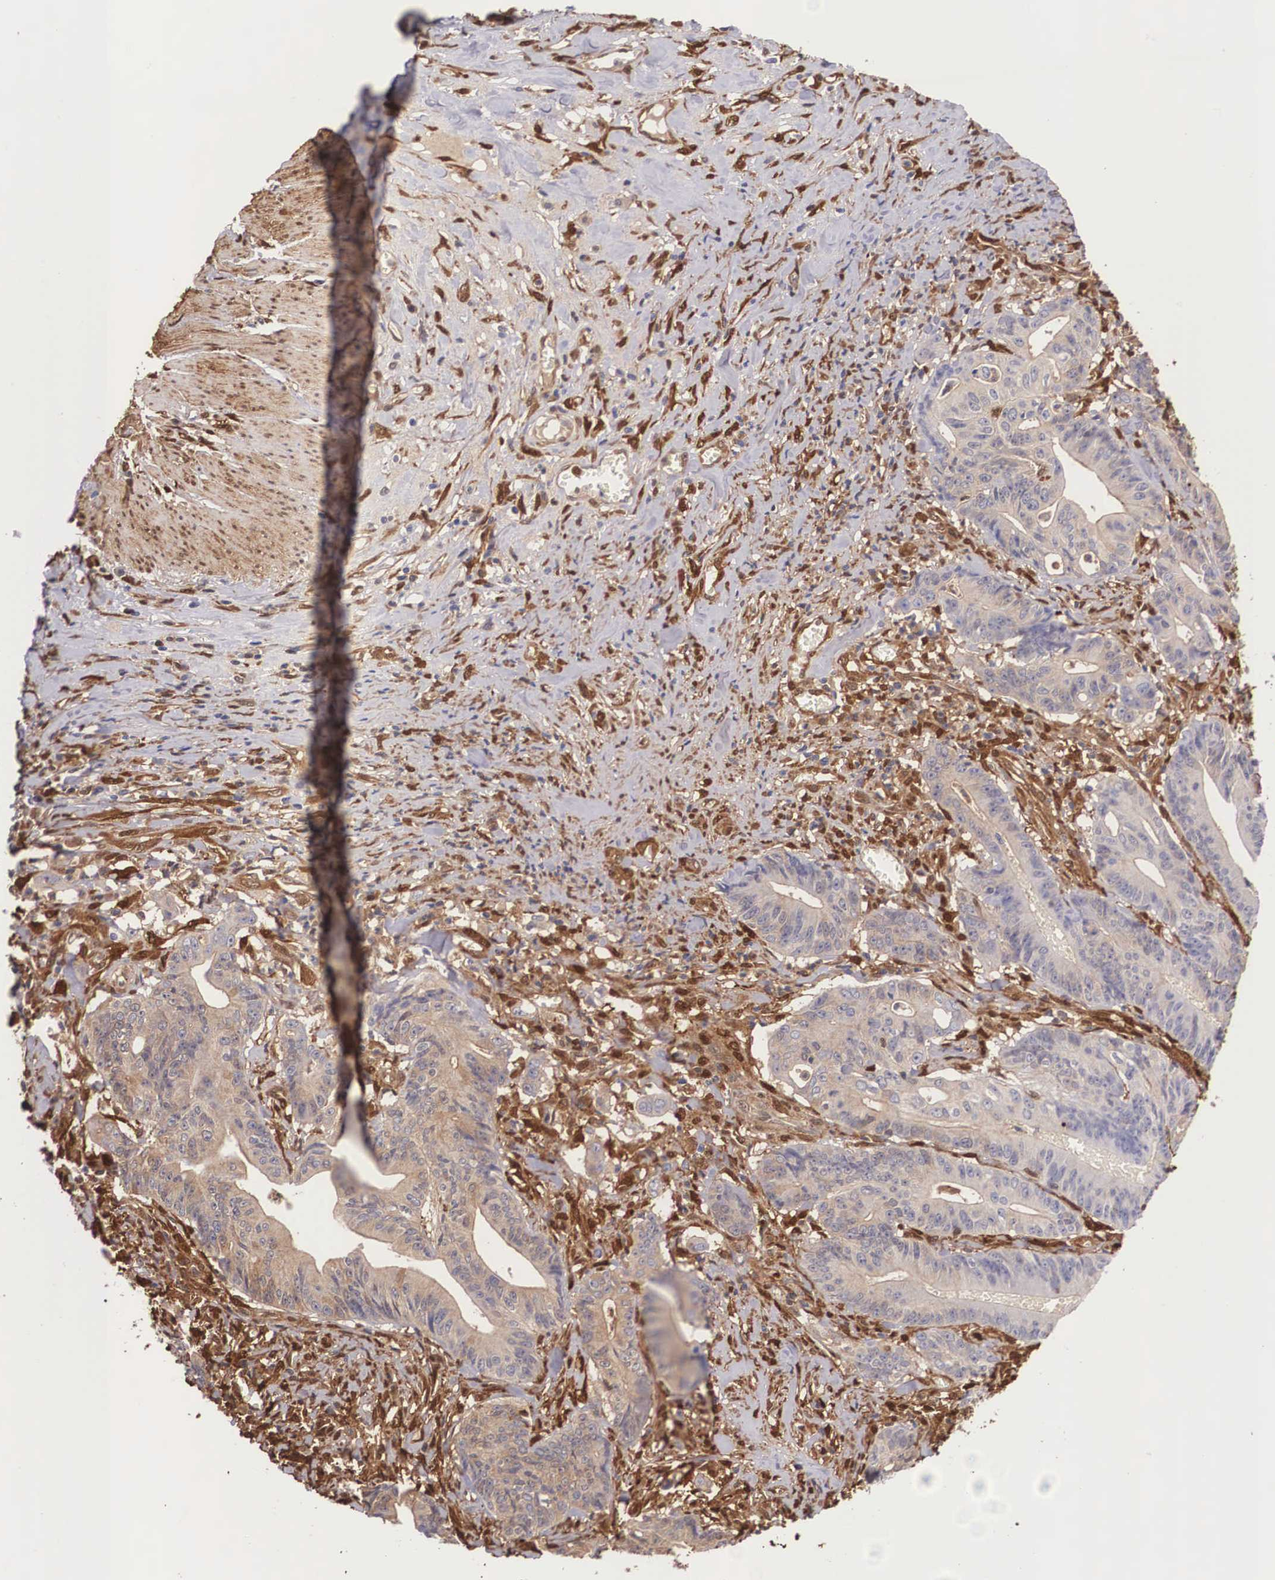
{"staining": {"intensity": "weak", "quantity": "25%-75%", "location": "cytoplasmic/membranous"}, "tissue": "stomach cancer", "cell_type": "Tumor cells", "image_type": "cancer", "snomed": [{"axis": "morphology", "description": "Adenocarcinoma, NOS"}, {"axis": "topography", "description": "Stomach, lower"}], "caption": "This photomicrograph shows immunohistochemistry (IHC) staining of stomach cancer (adenocarcinoma), with low weak cytoplasmic/membranous expression in approximately 25%-75% of tumor cells.", "gene": "LGALS1", "patient": {"sex": "female", "age": 86}}